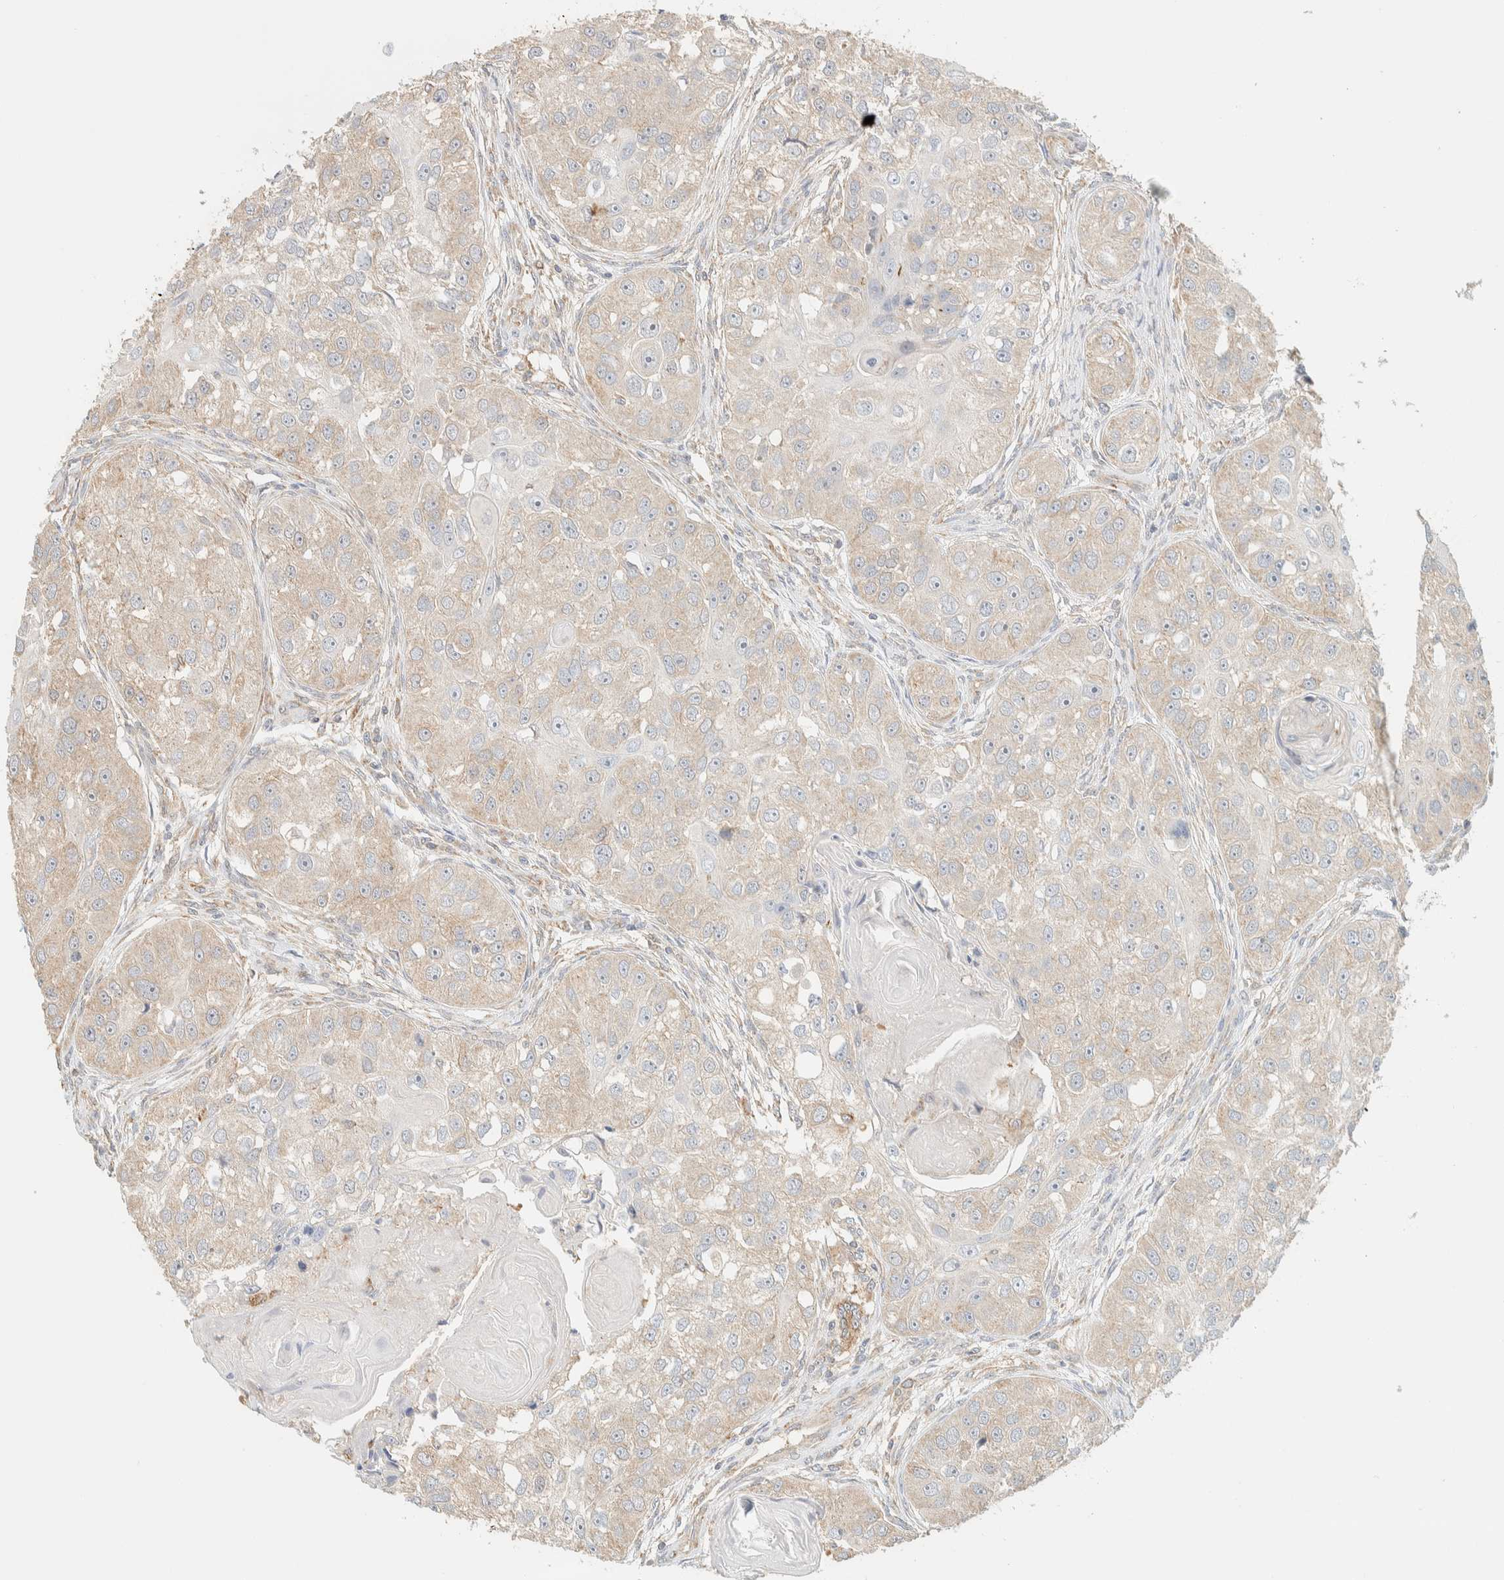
{"staining": {"intensity": "weak", "quantity": "<25%", "location": "cytoplasmic/membranous"}, "tissue": "head and neck cancer", "cell_type": "Tumor cells", "image_type": "cancer", "snomed": [{"axis": "morphology", "description": "Normal tissue, NOS"}, {"axis": "morphology", "description": "Squamous cell carcinoma, NOS"}, {"axis": "topography", "description": "Skeletal muscle"}, {"axis": "topography", "description": "Head-Neck"}], "caption": "High magnification brightfield microscopy of head and neck cancer stained with DAB (3,3'-diaminobenzidine) (brown) and counterstained with hematoxylin (blue): tumor cells show no significant staining. (DAB IHC visualized using brightfield microscopy, high magnification).", "gene": "TBC1D8B", "patient": {"sex": "male", "age": 51}}